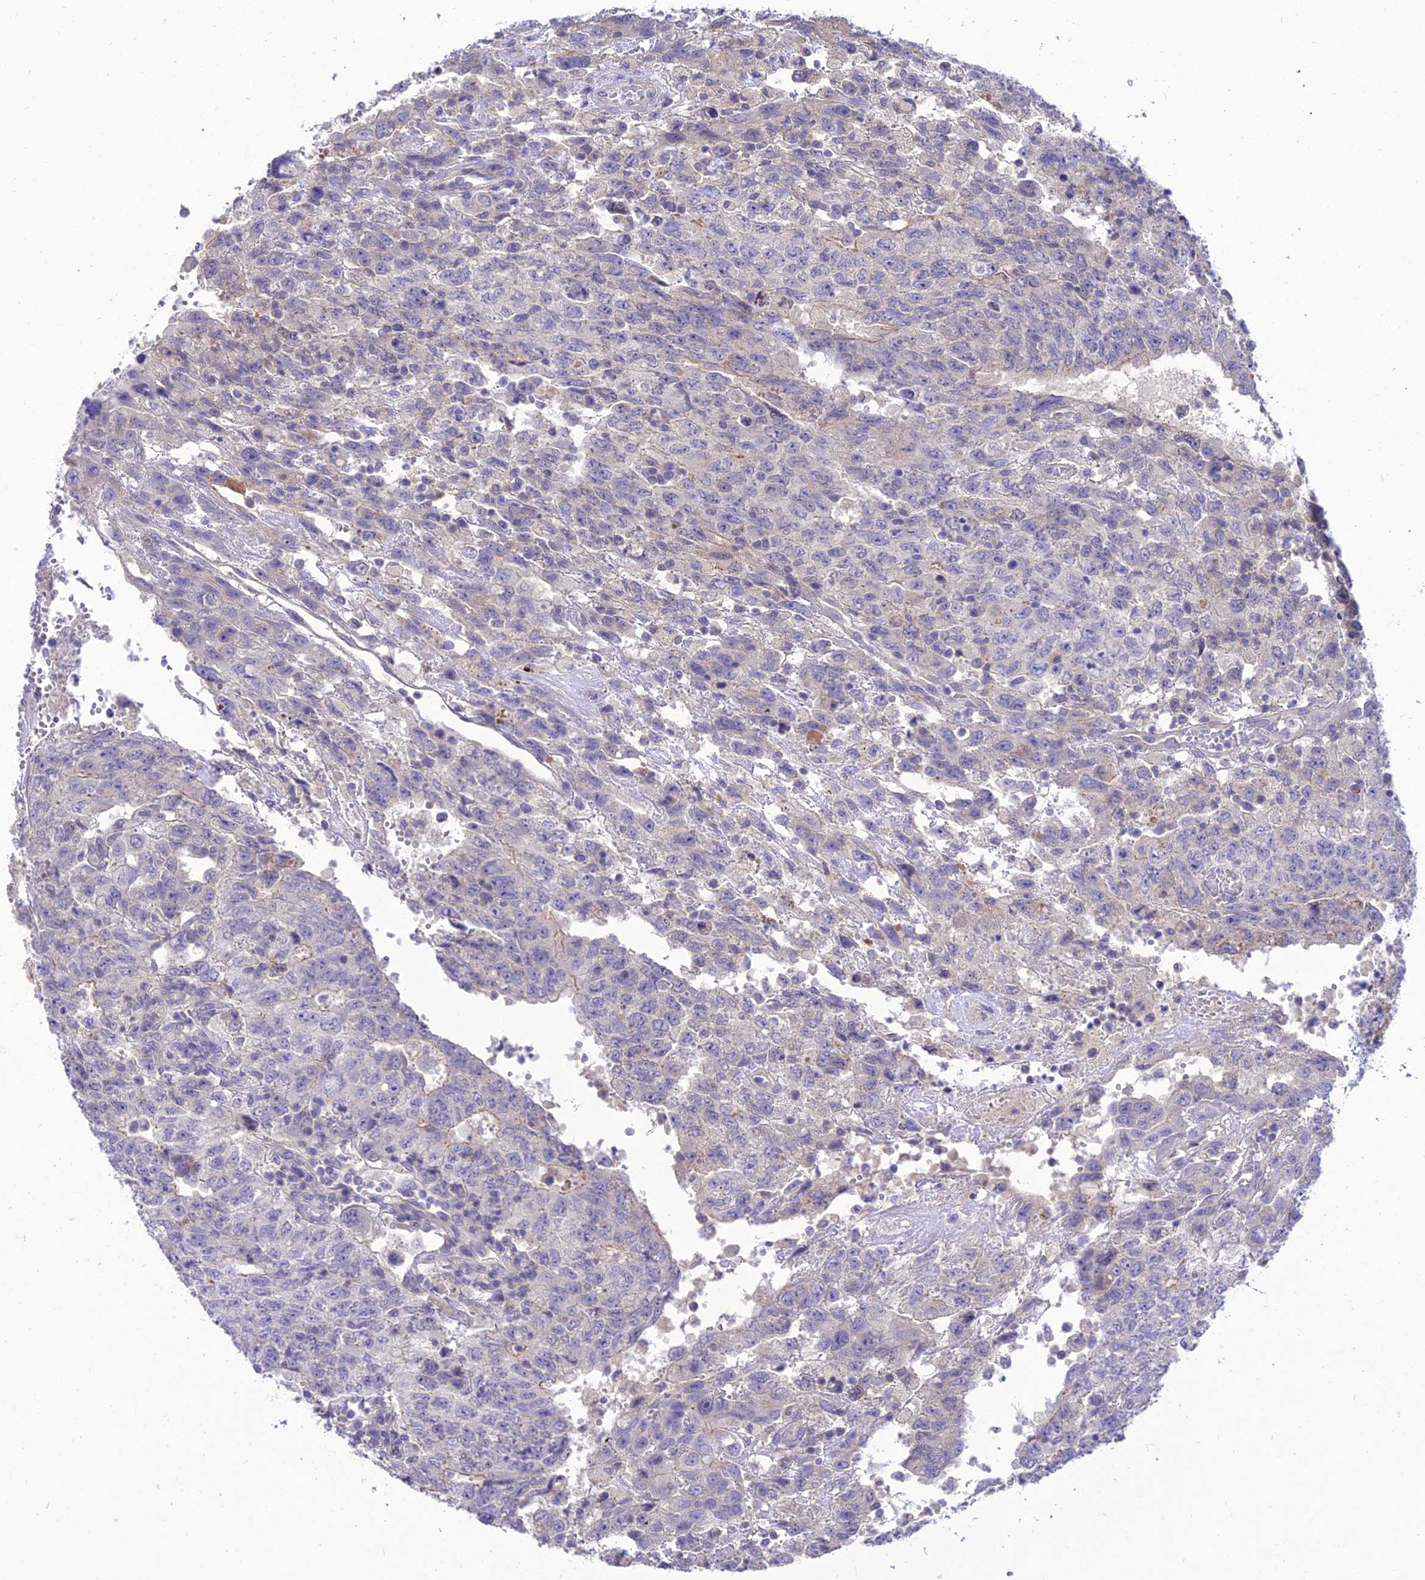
{"staining": {"intensity": "negative", "quantity": "none", "location": "none"}, "tissue": "testis cancer", "cell_type": "Tumor cells", "image_type": "cancer", "snomed": [{"axis": "morphology", "description": "Carcinoma, Embryonal, NOS"}, {"axis": "topography", "description": "Testis"}], "caption": "Testis cancer (embryonal carcinoma) was stained to show a protein in brown. There is no significant expression in tumor cells. (Brightfield microscopy of DAB (3,3'-diaminobenzidine) IHC at high magnification).", "gene": "TEKT3", "patient": {"sex": "male", "age": 34}}